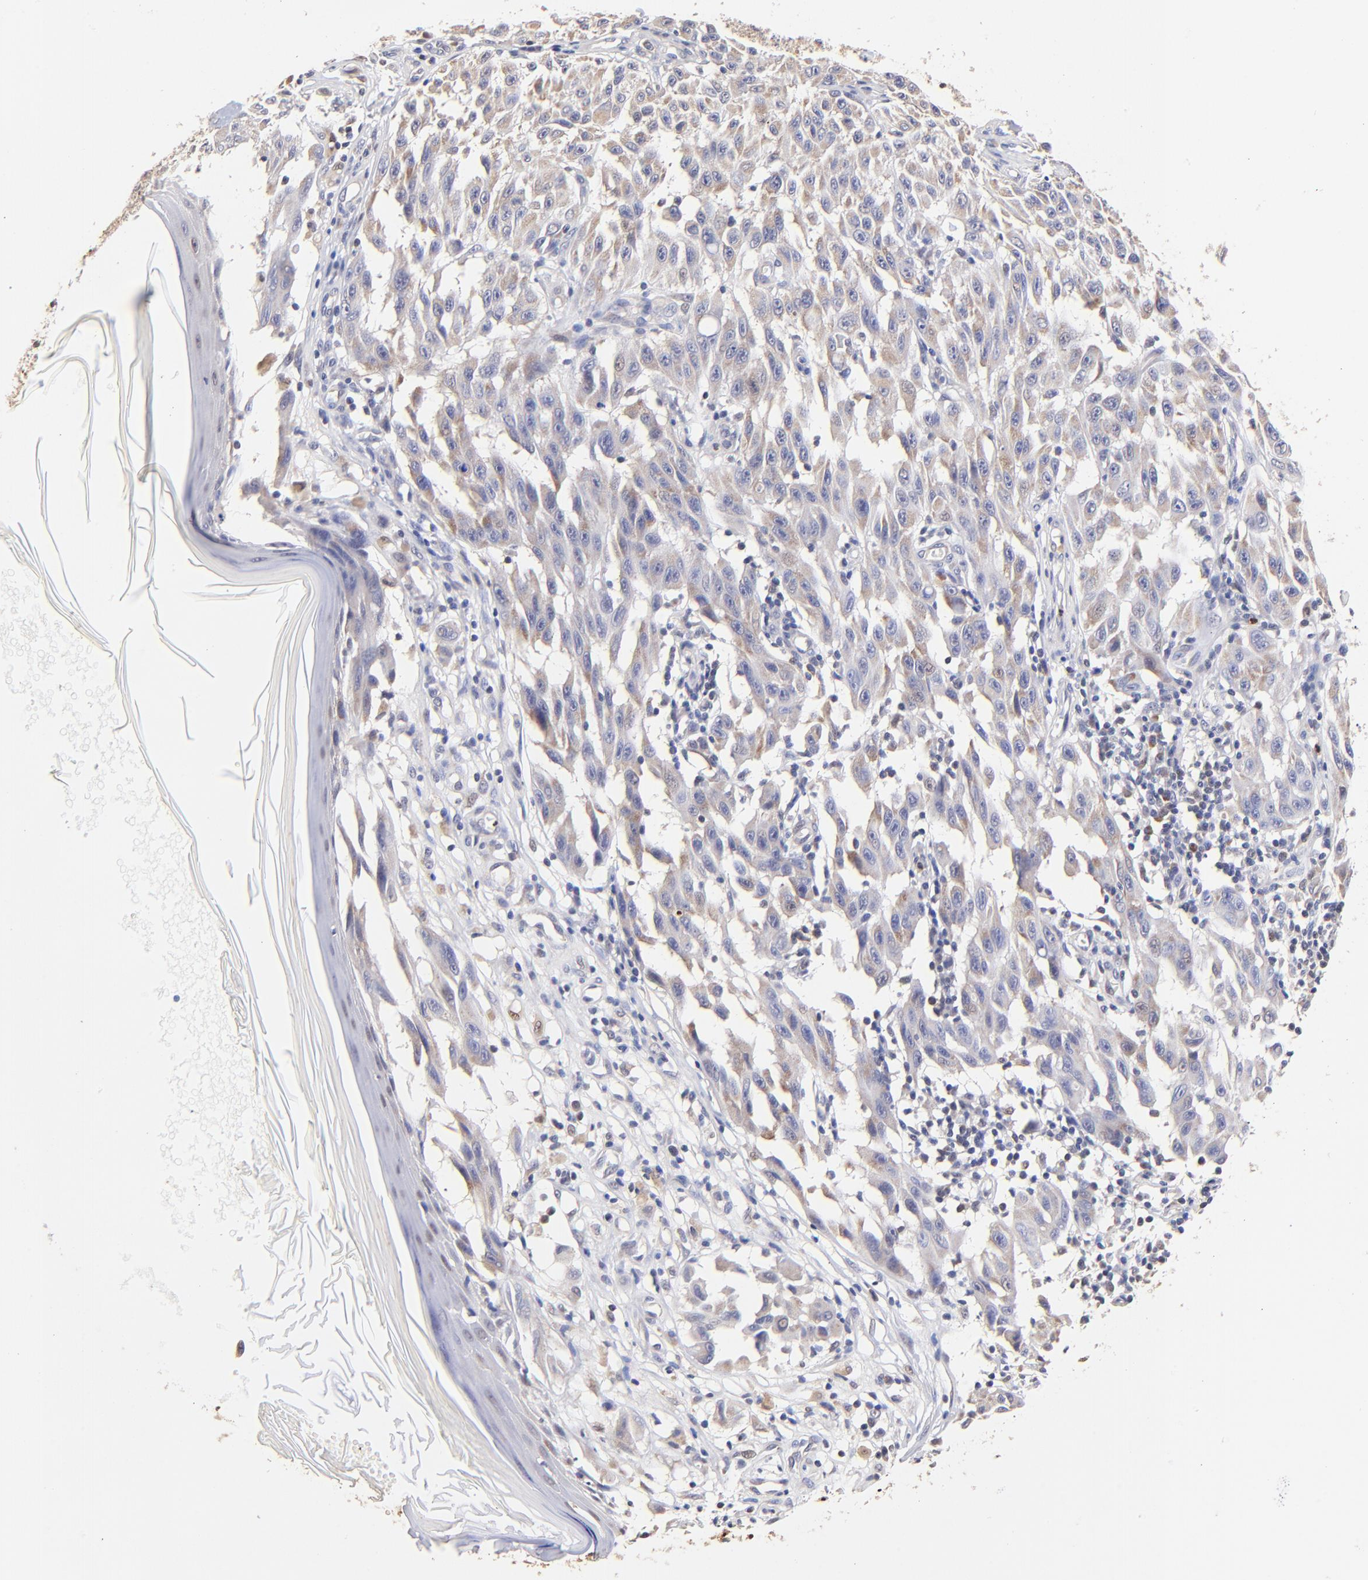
{"staining": {"intensity": "weak", "quantity": "25%-75%", "location": "cytoplasmic/membranous"}, "tissue": "melanoma", "cell_type": "Tumor cells", "image_type": "cancer", "snomed": [{"axis": "morphology", "description": "Malignant melanoma, NOS"}, {"axis": "topography", "description": "Skin"}], "caption": "The micrograph exhibits staining of malignant melanoma, revealing weak cytoplasmic/membranous protein staining (brown color) within tumor cells.", "gene": "BBOF1", "patient": {"sex": "male", "age": 30}}